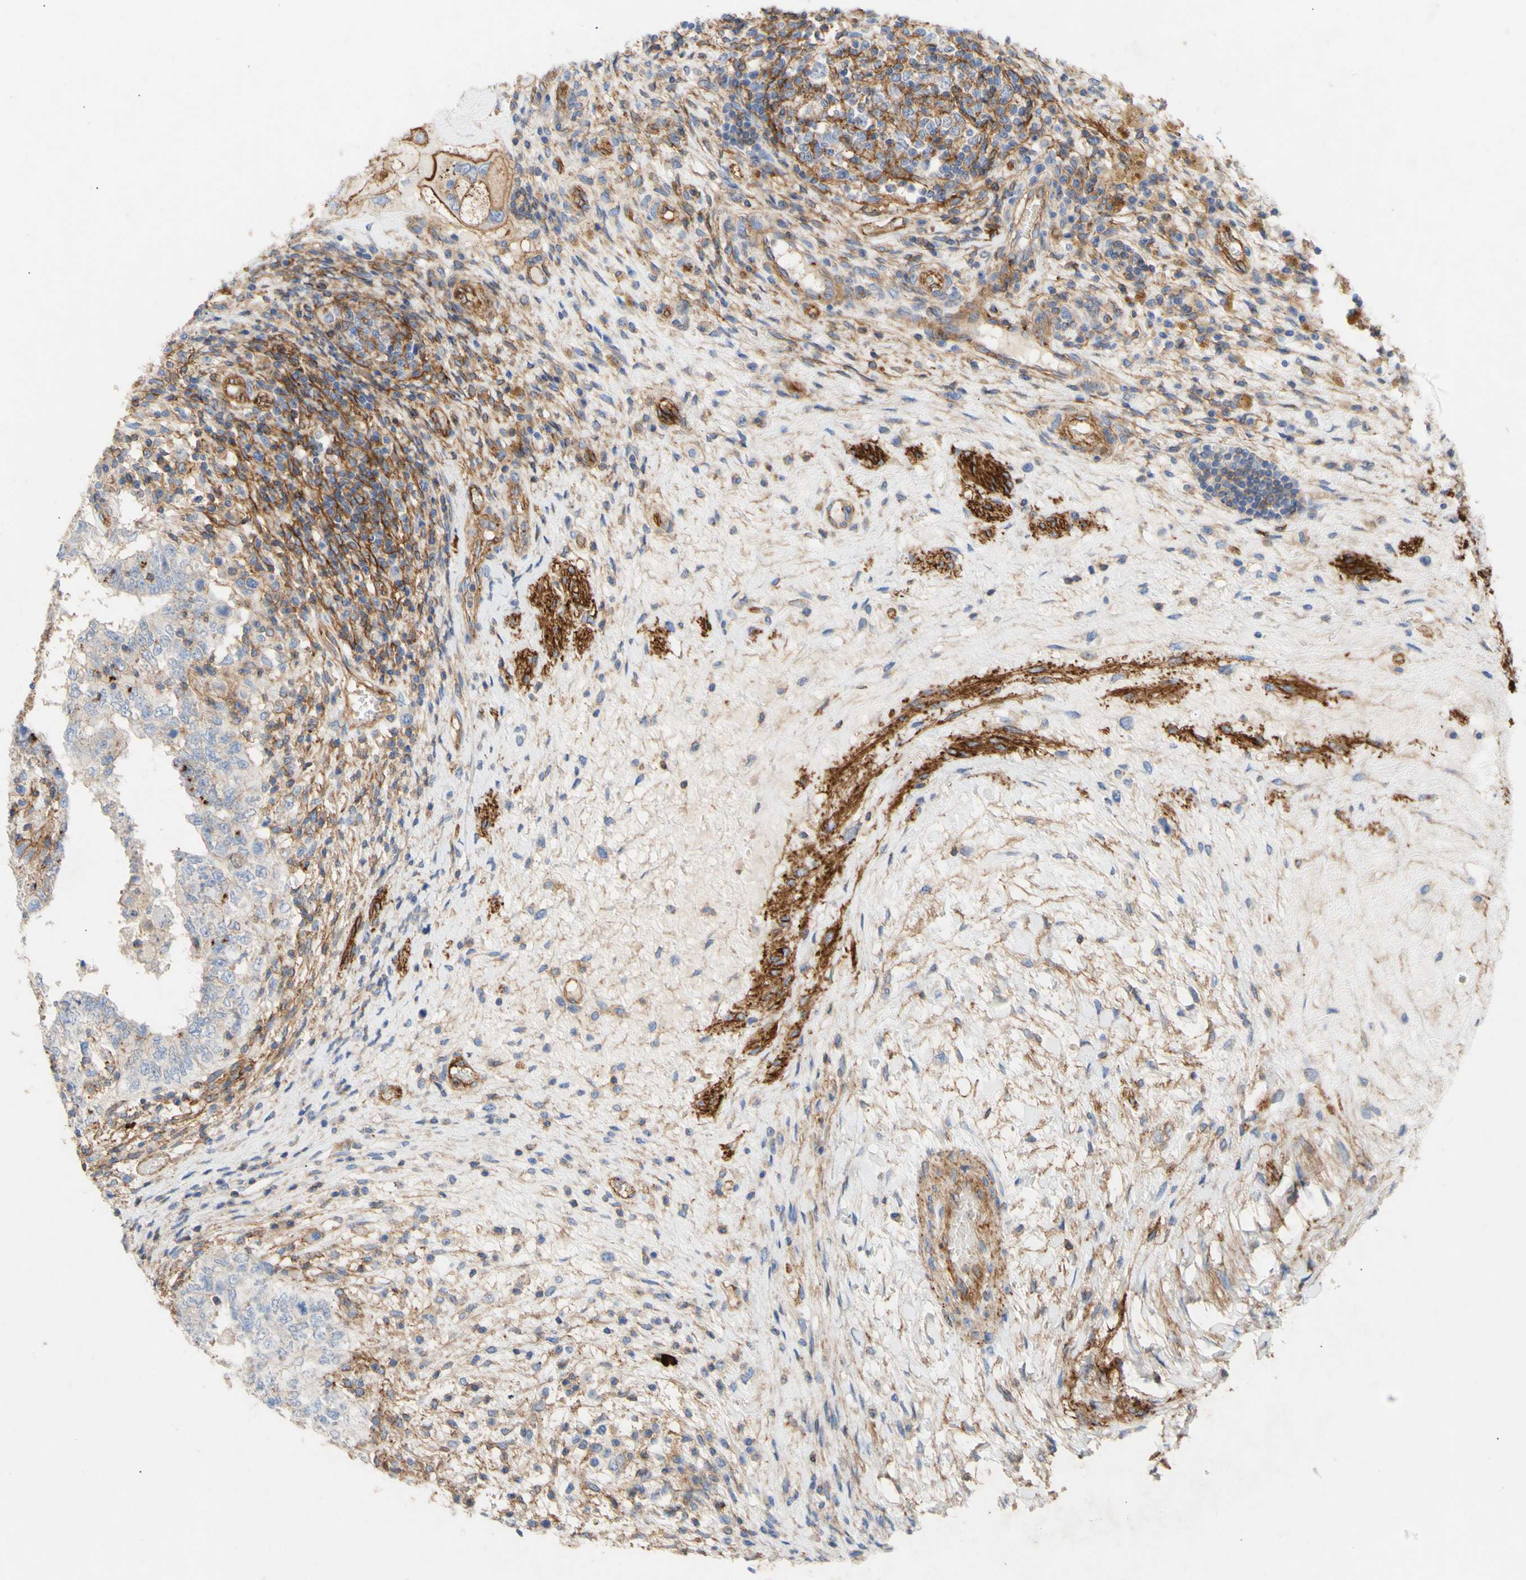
{"staining": {"intensity": "weak", "quantity": "<25%", "location": "cytoplasmic/membranous"}, "tissue": "testis cancer", "cell_type": "Tumor cells", "image_type": "cancer", "snomed": [{"axis": "morphology", "description": "Carcinoma, Embryonal, NOS"}, {"axis": "topography", "description": "Testis"}], "caption": "The IHC image has no significant positivity in tumor cells of testis embryonal carcinoma tissue.", "gene": "ATP2A3", "patient": {"sex": "male", "age": 26}}